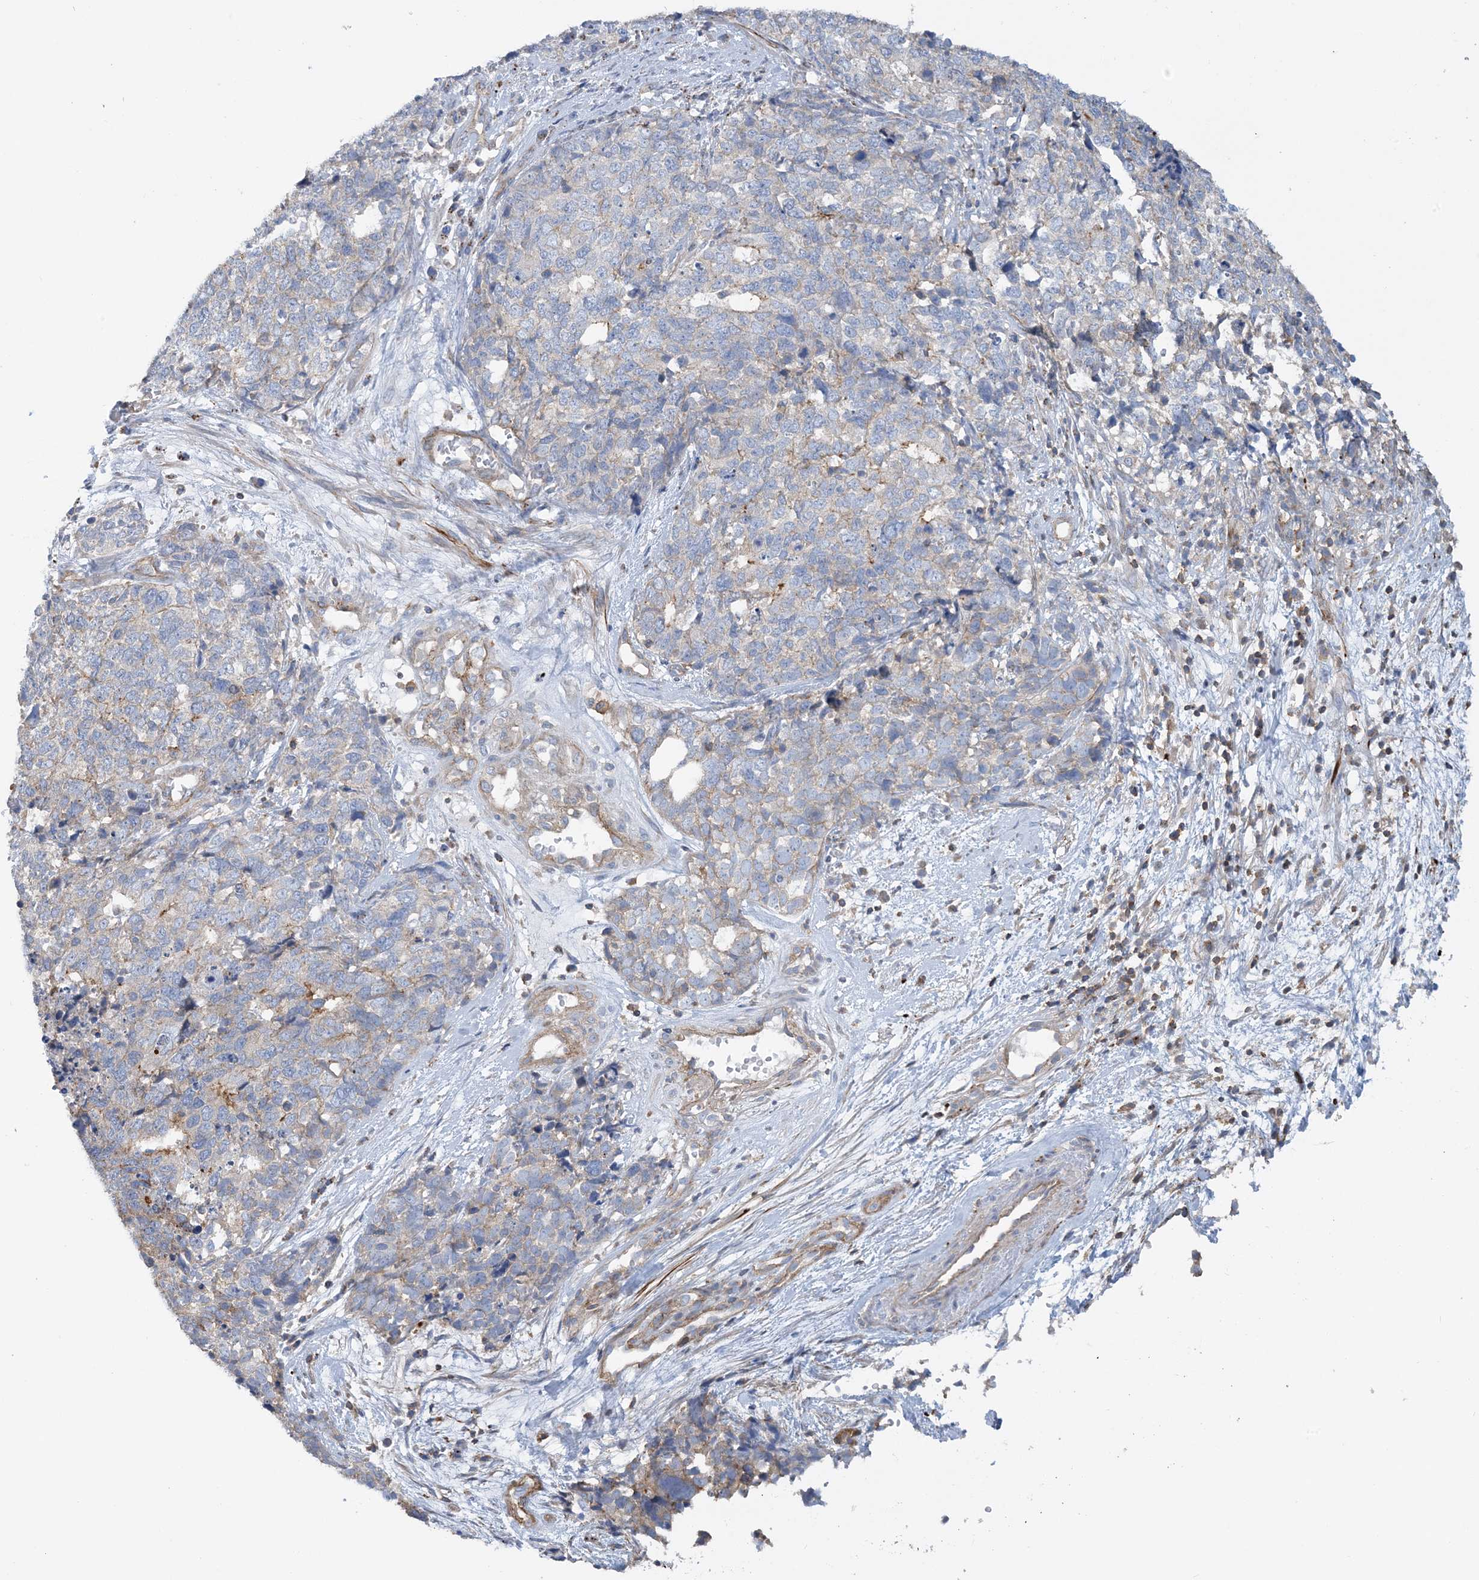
{"staining": {"intensity": "weak", "quantity": "<25%", "location": "cytoplasmic/membranous"}, "tissue": "cervical cancer", "cell_type": "Tumor cells", "image_type": "cancer", "snomed": [{"axis": "morphology", "description": "Squamous cell carcinoma, NOS"}, {"axis": "topography", "description": "Cervix"}], "caption": "An immunohistochemistry (IHC) micrograph of cervical cancer is shown. There is no staining in tumor cells of cervical cancer. Nuclei are stained in blue.", "gene": "CALHM5", "patient": {"sex": "female", "age": 63}}